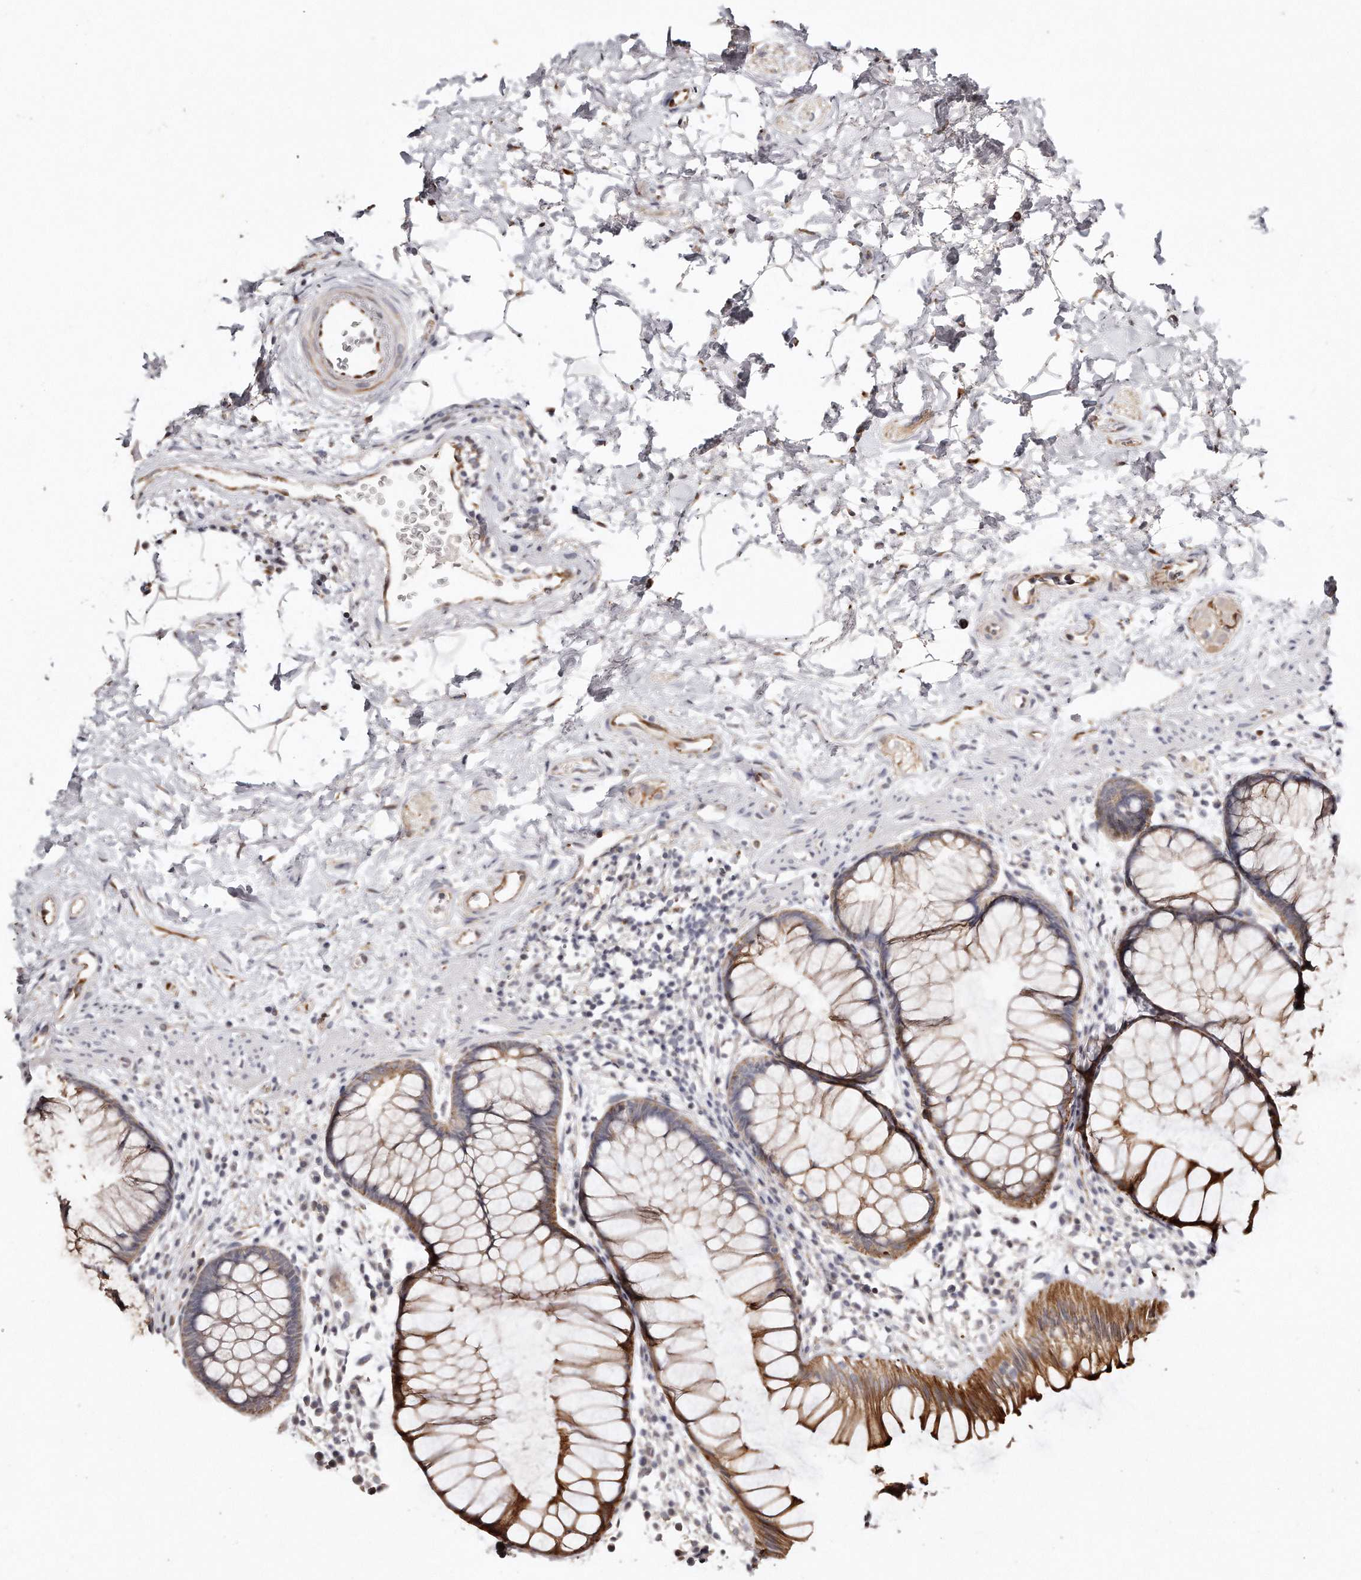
{"staining": {"intensity": "strong", "quantity": ">75%", "location": "cytoplasmic/membranous"}, "tissue": "rectum", "cell_type": "Glandular cells", "image_type": "normal", "snomed": [{"axis": "morphology", "description": "Normal tissue, NOS"}, {"axis": "topography", "description": "Rectum"}], "caption": "High-magnification brightfield microscopy of benign rectum stained with DAB (brown) and counterstained with hematoxylin (blue). glandular cells exhibit strong cytoplasmic/membranous expression is seen in about>75% of cells. The staining is performed using DAB brown chromogen to label protein expression. The nuclei are counter-stained blue using hematoxylin.", "gene": "ZYG11A", "patient": {"sex": "male", "age": 51}}